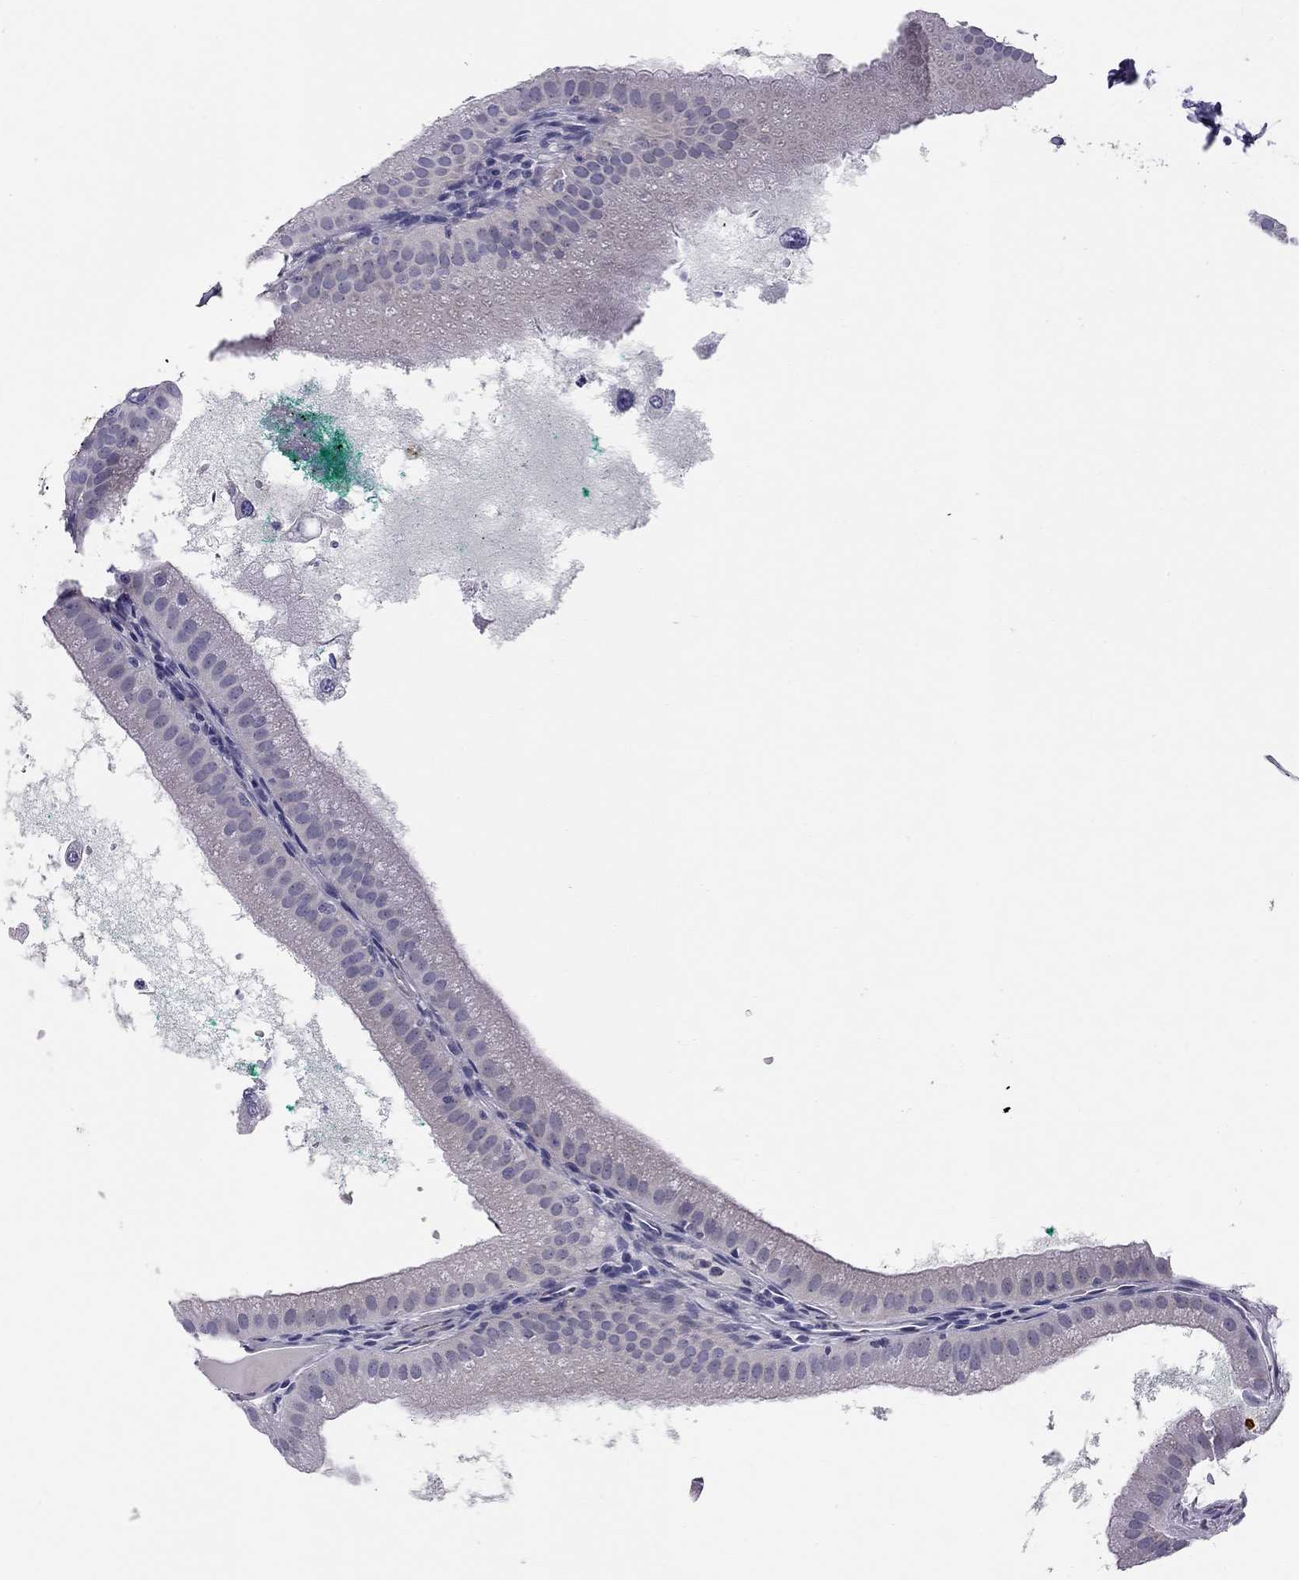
{"staining": {"intensity": "negative", "quantity": "none", "location": "none"}, "tissue": "gallbladder", "cell_type": "Glandular cells", "image_type": "normal", "snomed": [{"axis": "morphology", "description": "Normal tissue, NOS"}, {"axis": "topography", "description": "Gallbladder"}], "caption": "Micrograph shows no significant protein expression in glandular cells of benign gallbladder.", "gene": "TRPM3", "patient": {"sex": "male", "age": 67}}